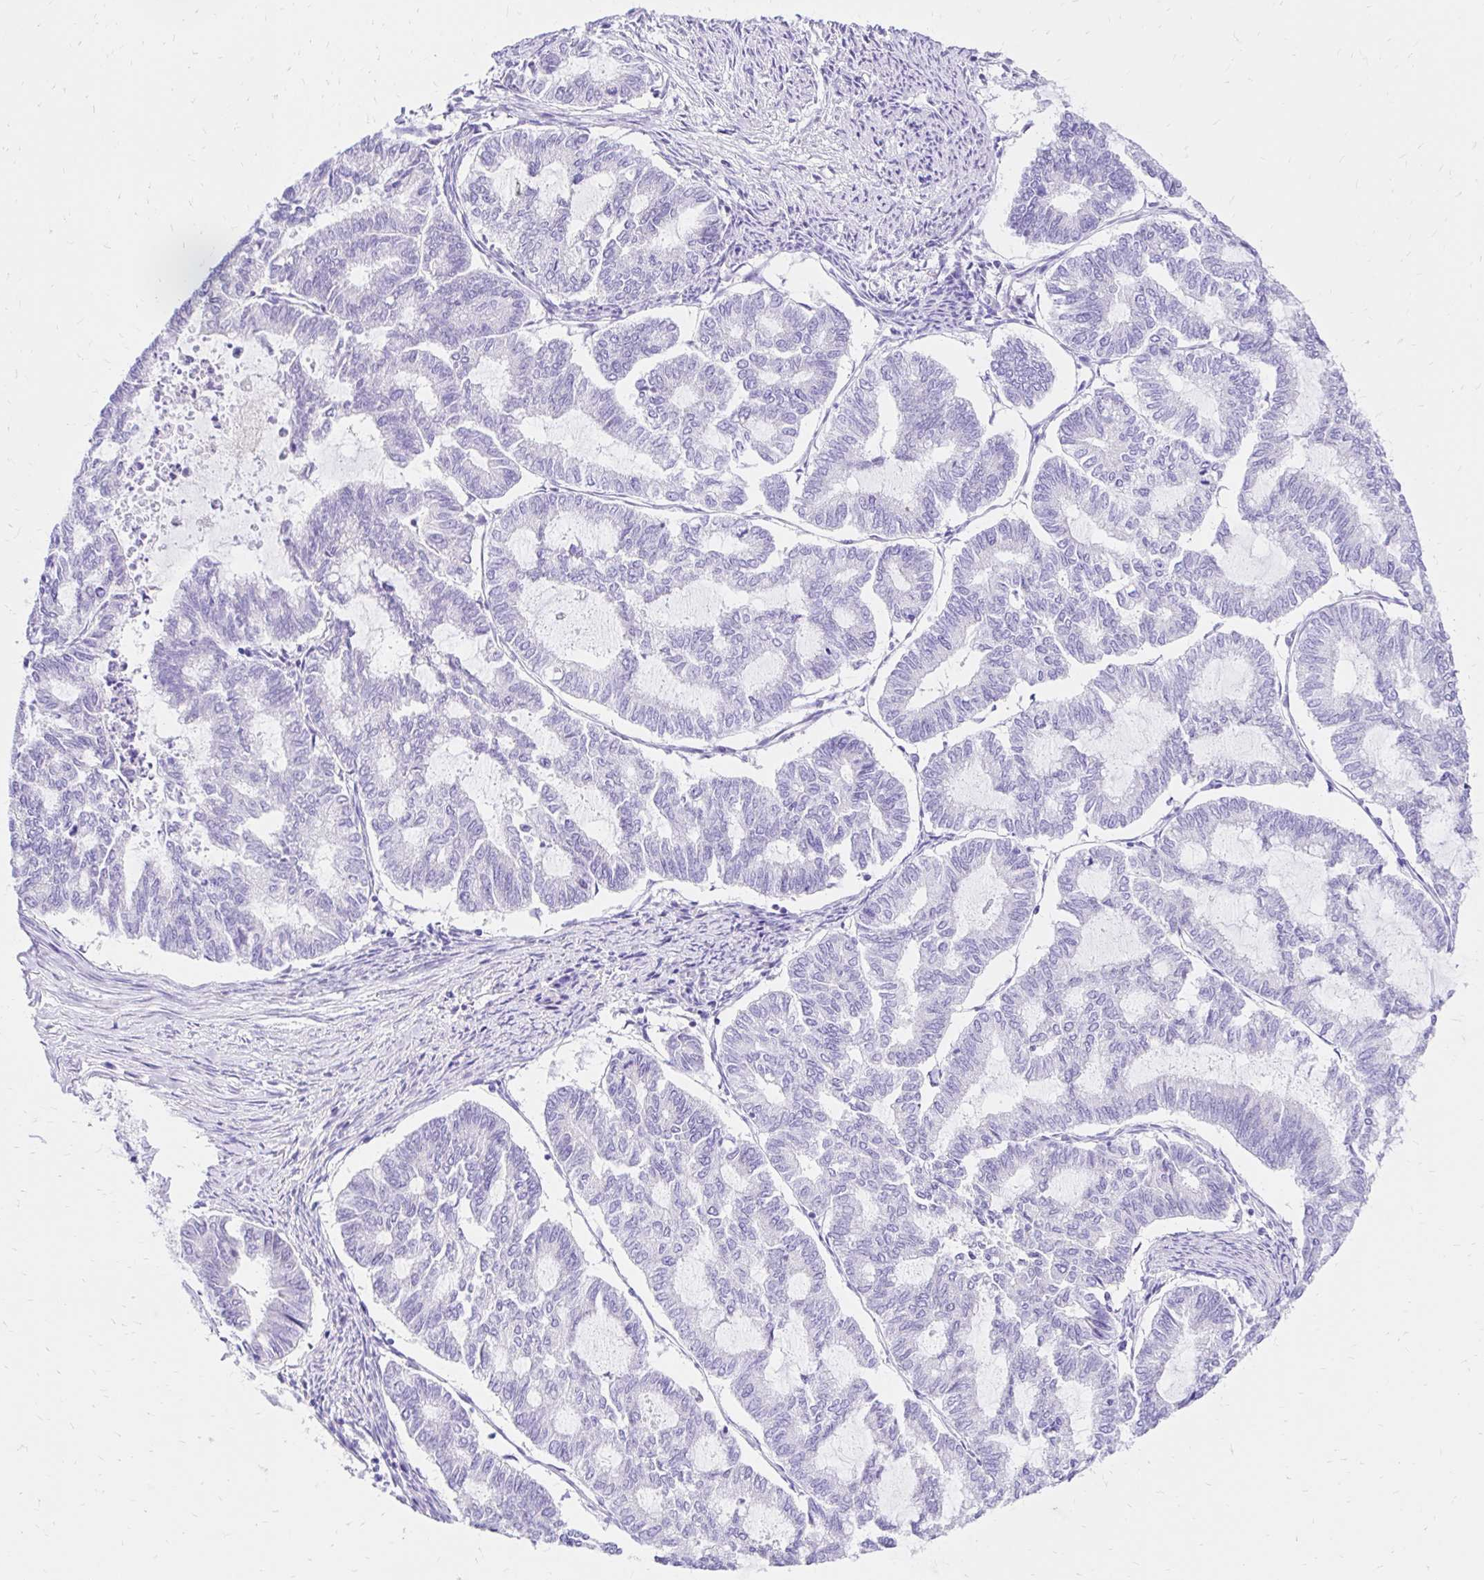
{"staining": {"intensity": "negative", "quantity": "none", "location": "none"}, "tissue": "endometrial cancer", "cell_type": "Tumor cells", "image_type": "cancer", "snomed": [{"axis": "morphology", "description": "Adenocarcinoma, NOS"}, {"axis": "topography", "description": "Endometrium"}], "caption": "The micrograph reveals no significant positivity in tumor cells of endometrial cancer.", "gene": "S100G", "patient": {"sex": "female", "age": 79}}